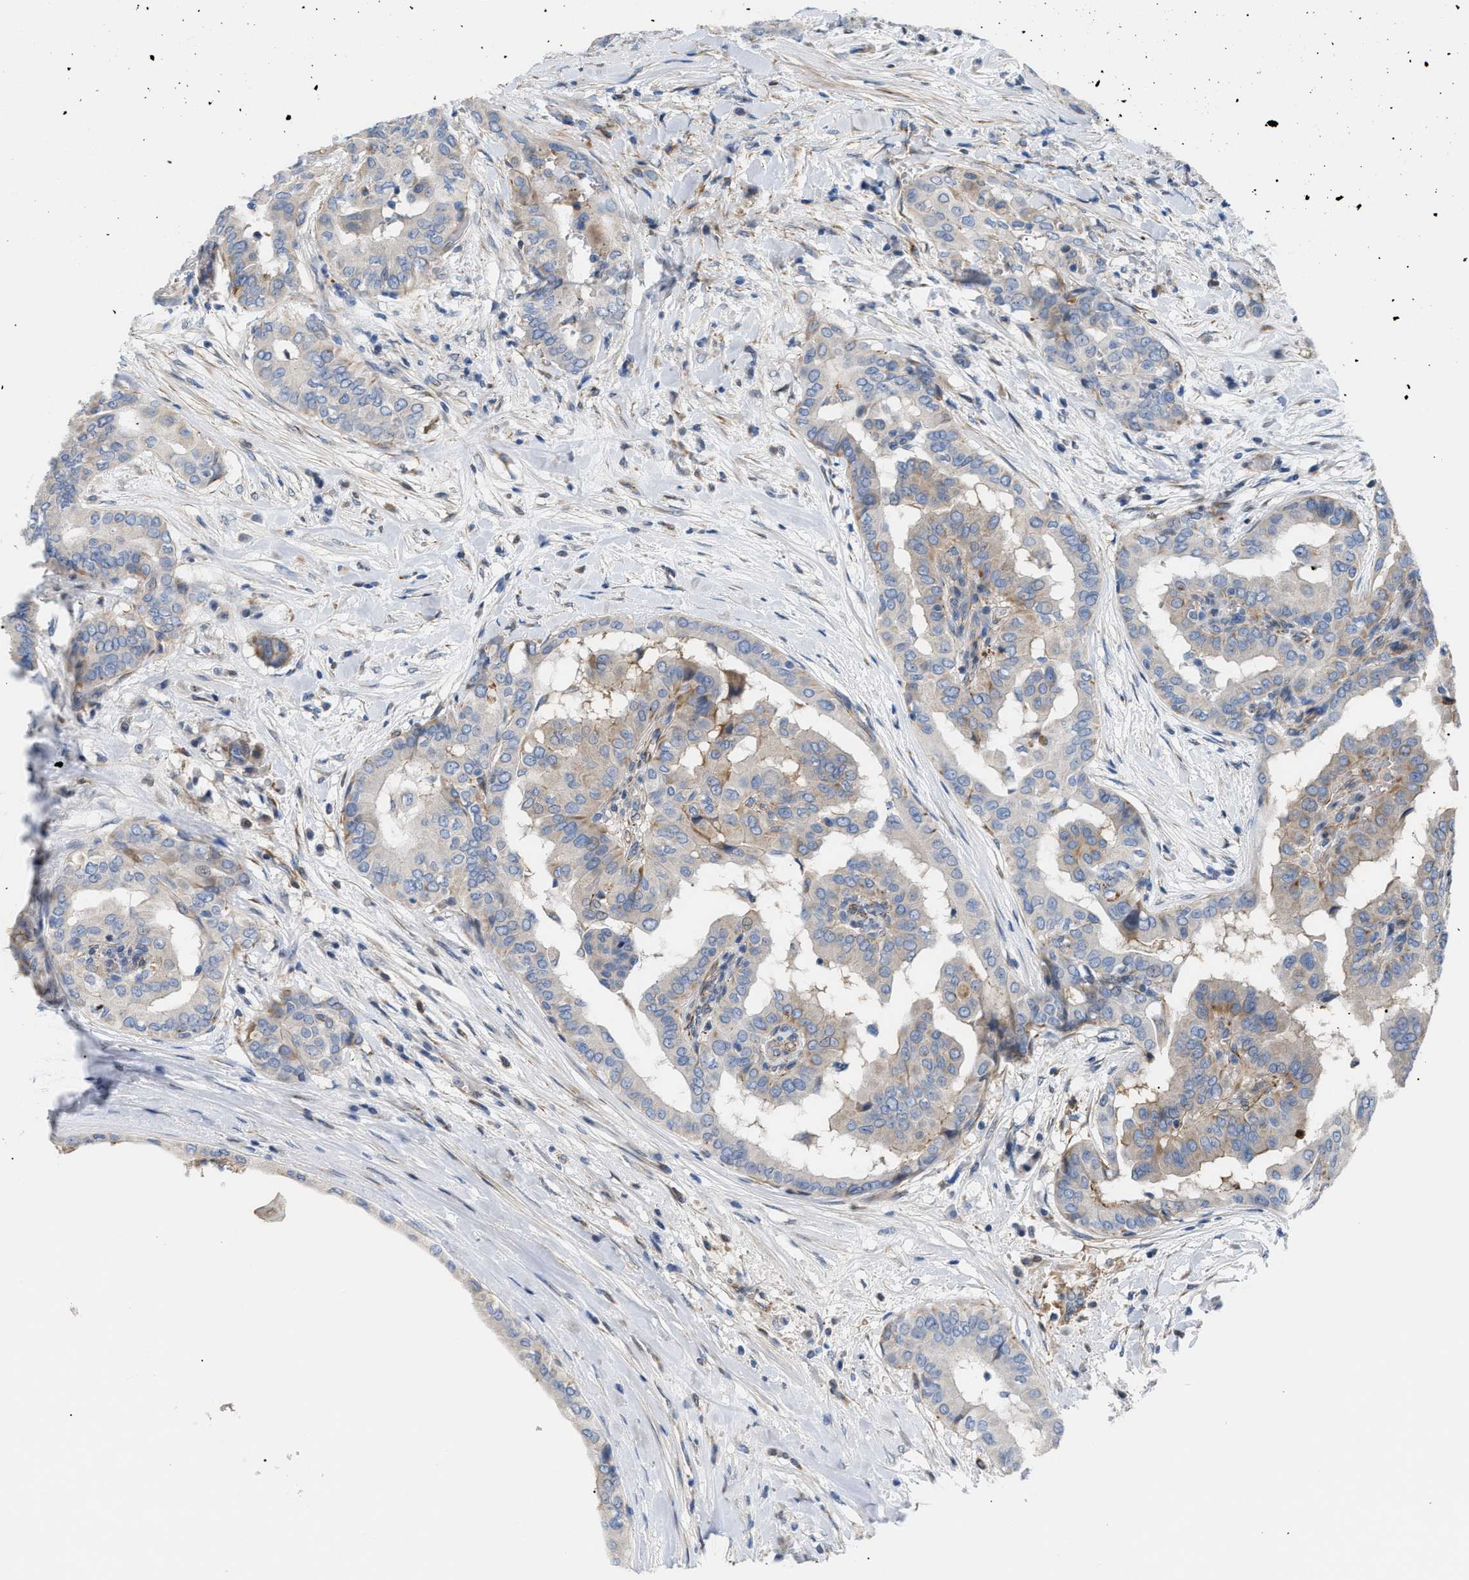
{"staining": {"intensity": "weak", "quantity": "<25%", "location": "cytoplasmic/membranous"}, "tissue": "thyroid cancer", "cell_type": "Tumor cells", "image_type": "cancer", "snomed": [{"axis": "morphology", "description": "Papillary adenocarcinoma, NOS"}, {"axis": "topography", "description": "Thyroid gland"}], "caption": "Immunohistochemistry (IHC) photomicrograph of neoplastic tissue: thyroid cancer stained with DAB (3,3'-diaminobenzidine) reveals no significant protein positivity in tumor cells.", "gene": "TFPI", "patient": {"sex": "male", "age": 33}}